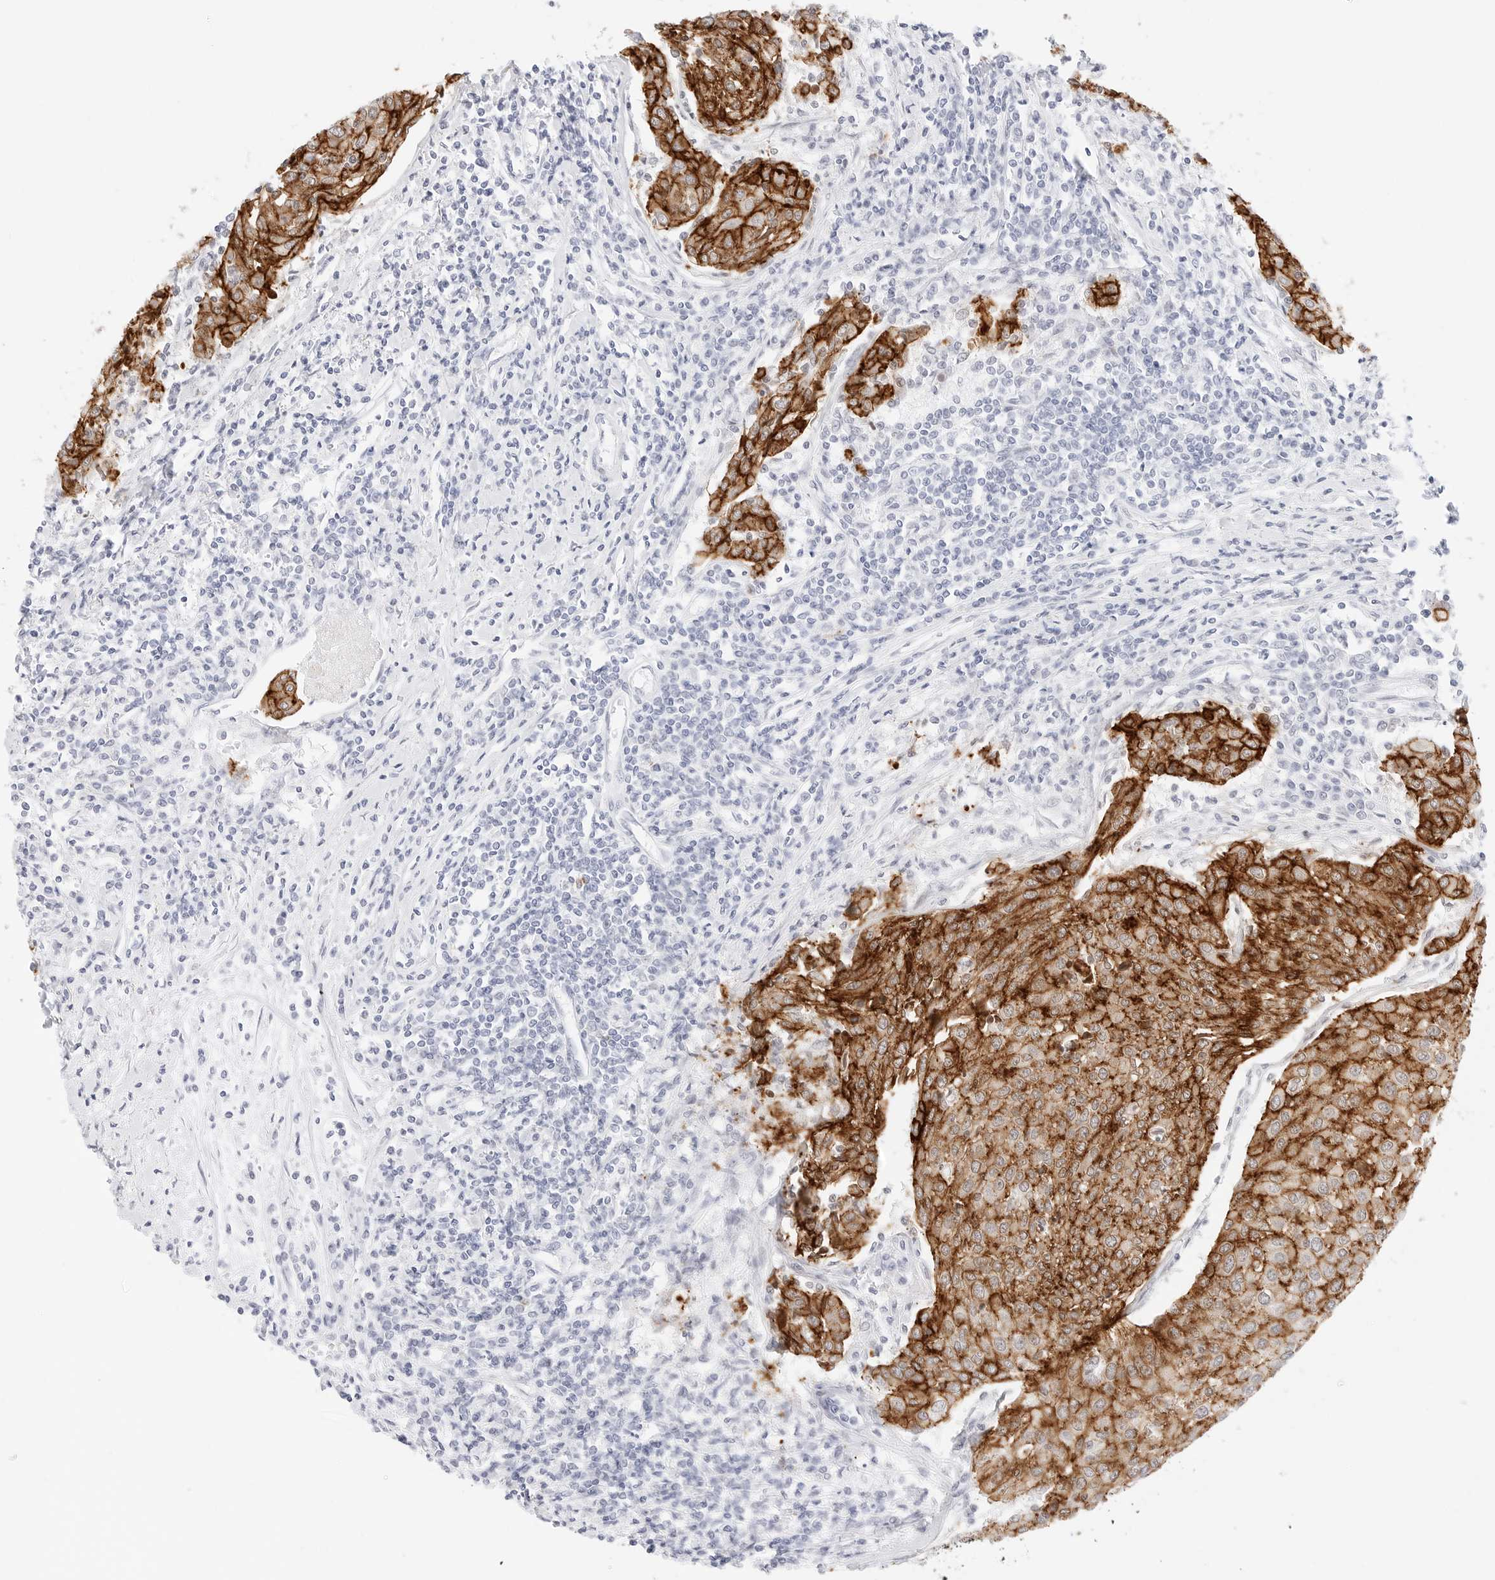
{"staining": {"intensity": "strong", "quantity": ">75%", "location": "cytoplasmic/membranous"}, "tissue": "urothelial cancer", "cell_type": "Tumor cells", "image_type": "cancer", "snomed": [{"axis": "morphology", "description": "Urothelial carcinoma, High grade"}, {"axis": "topography", "description": "Urinary bladder"}], "caption": "A photomicrograph showing strong cytoplasmic/membranous positivity in about >75% of tumor cells in urothelial cancer, as visualized by brown immunohistochemical staining.", "gene": "CDH1", "patient": {"sex": "female", "age": 85}}